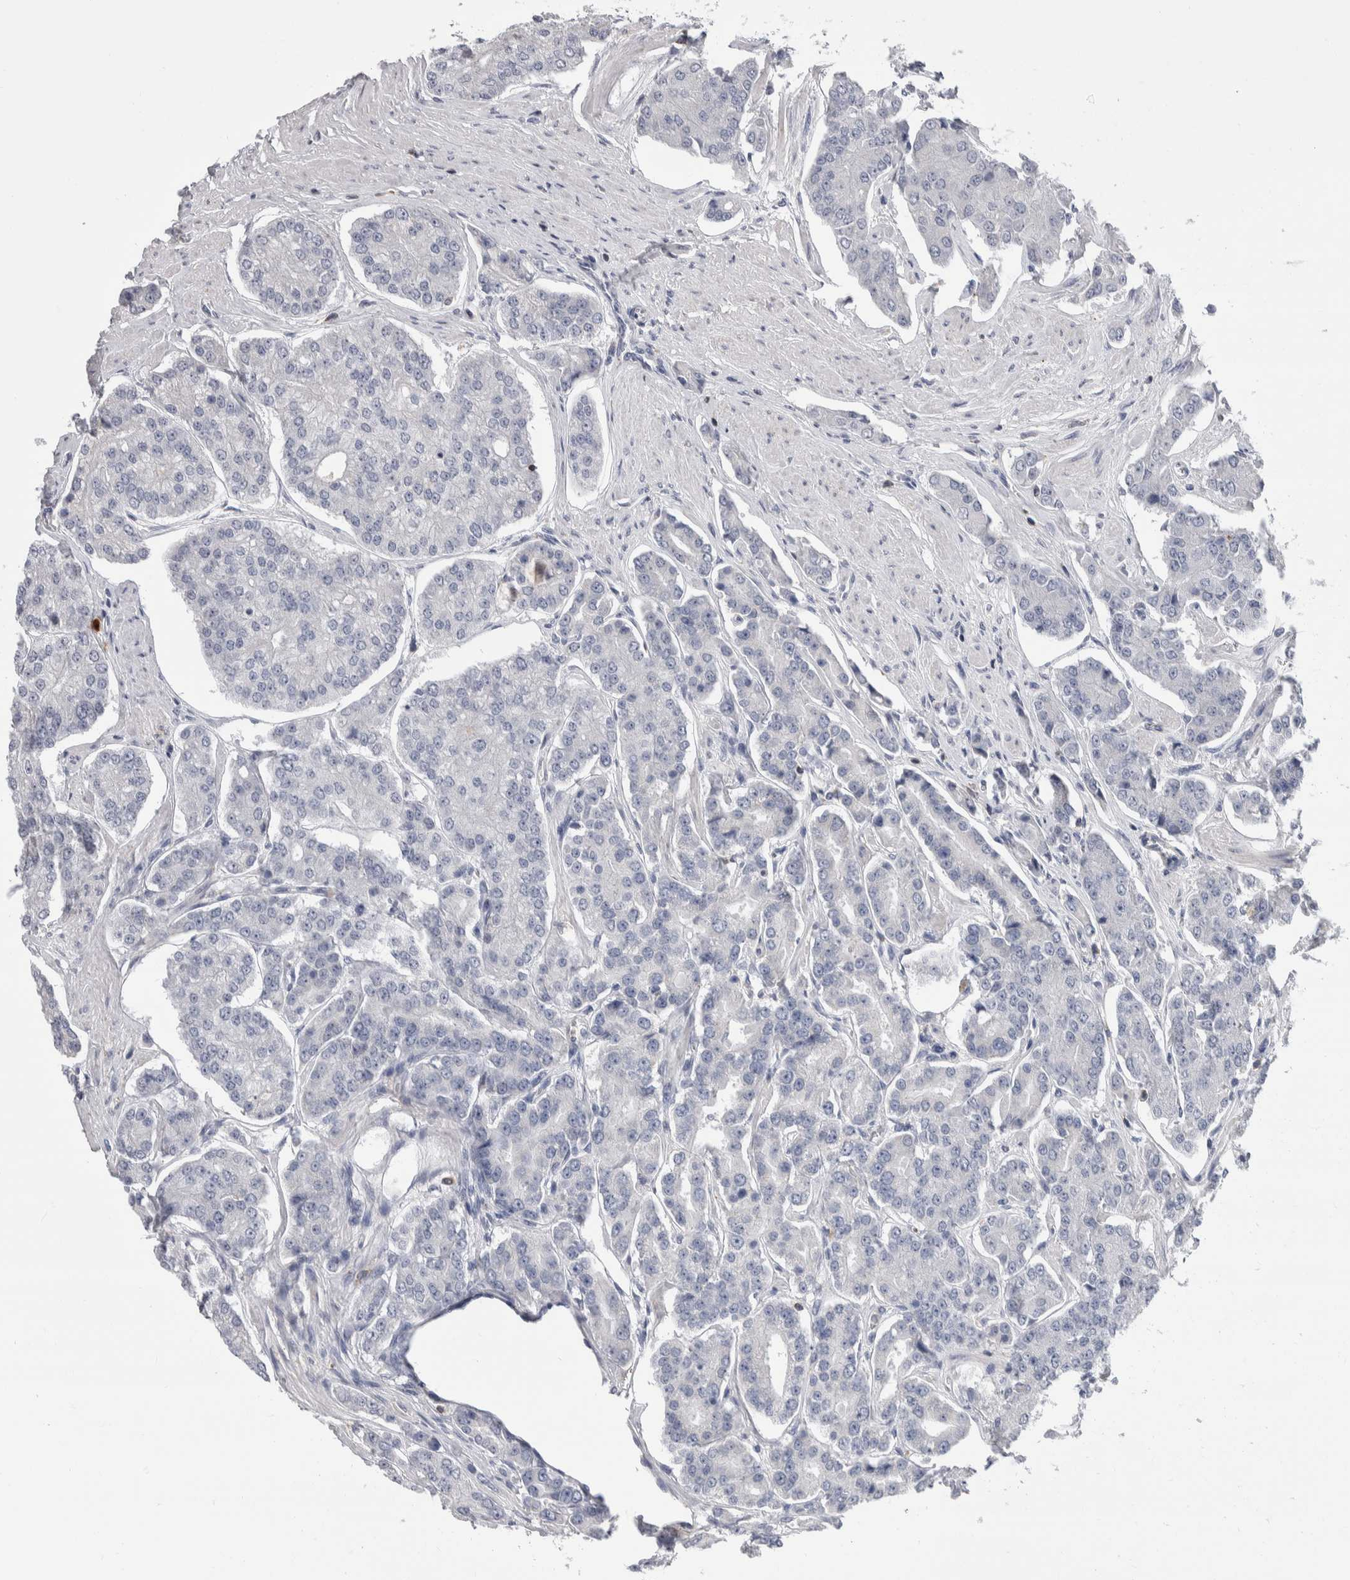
{"staining": {"intensity": "negative", "quantity": "none", "location": "none"}, "tissue": "prostate cancer", "cell_type": "Tumor cells", "image_type": "cancer", "snomed": [{"axis": "morphology", "description": "Adenocarcinoma, High grade"}, {"axis": "topography", "description": "Prostate"}], "caption": "Prostate adenocarcinoma (high-grade) was stained to show a protein in brown. There is no significant expression in tumor cells. Brightfield microscopy of immunohistochemistry stained with DAB (brown) and hematoxylin (blue), captured at high magnification.", "gene": "CEP295NL", "patient": {"sex": "male", "age": 71}}